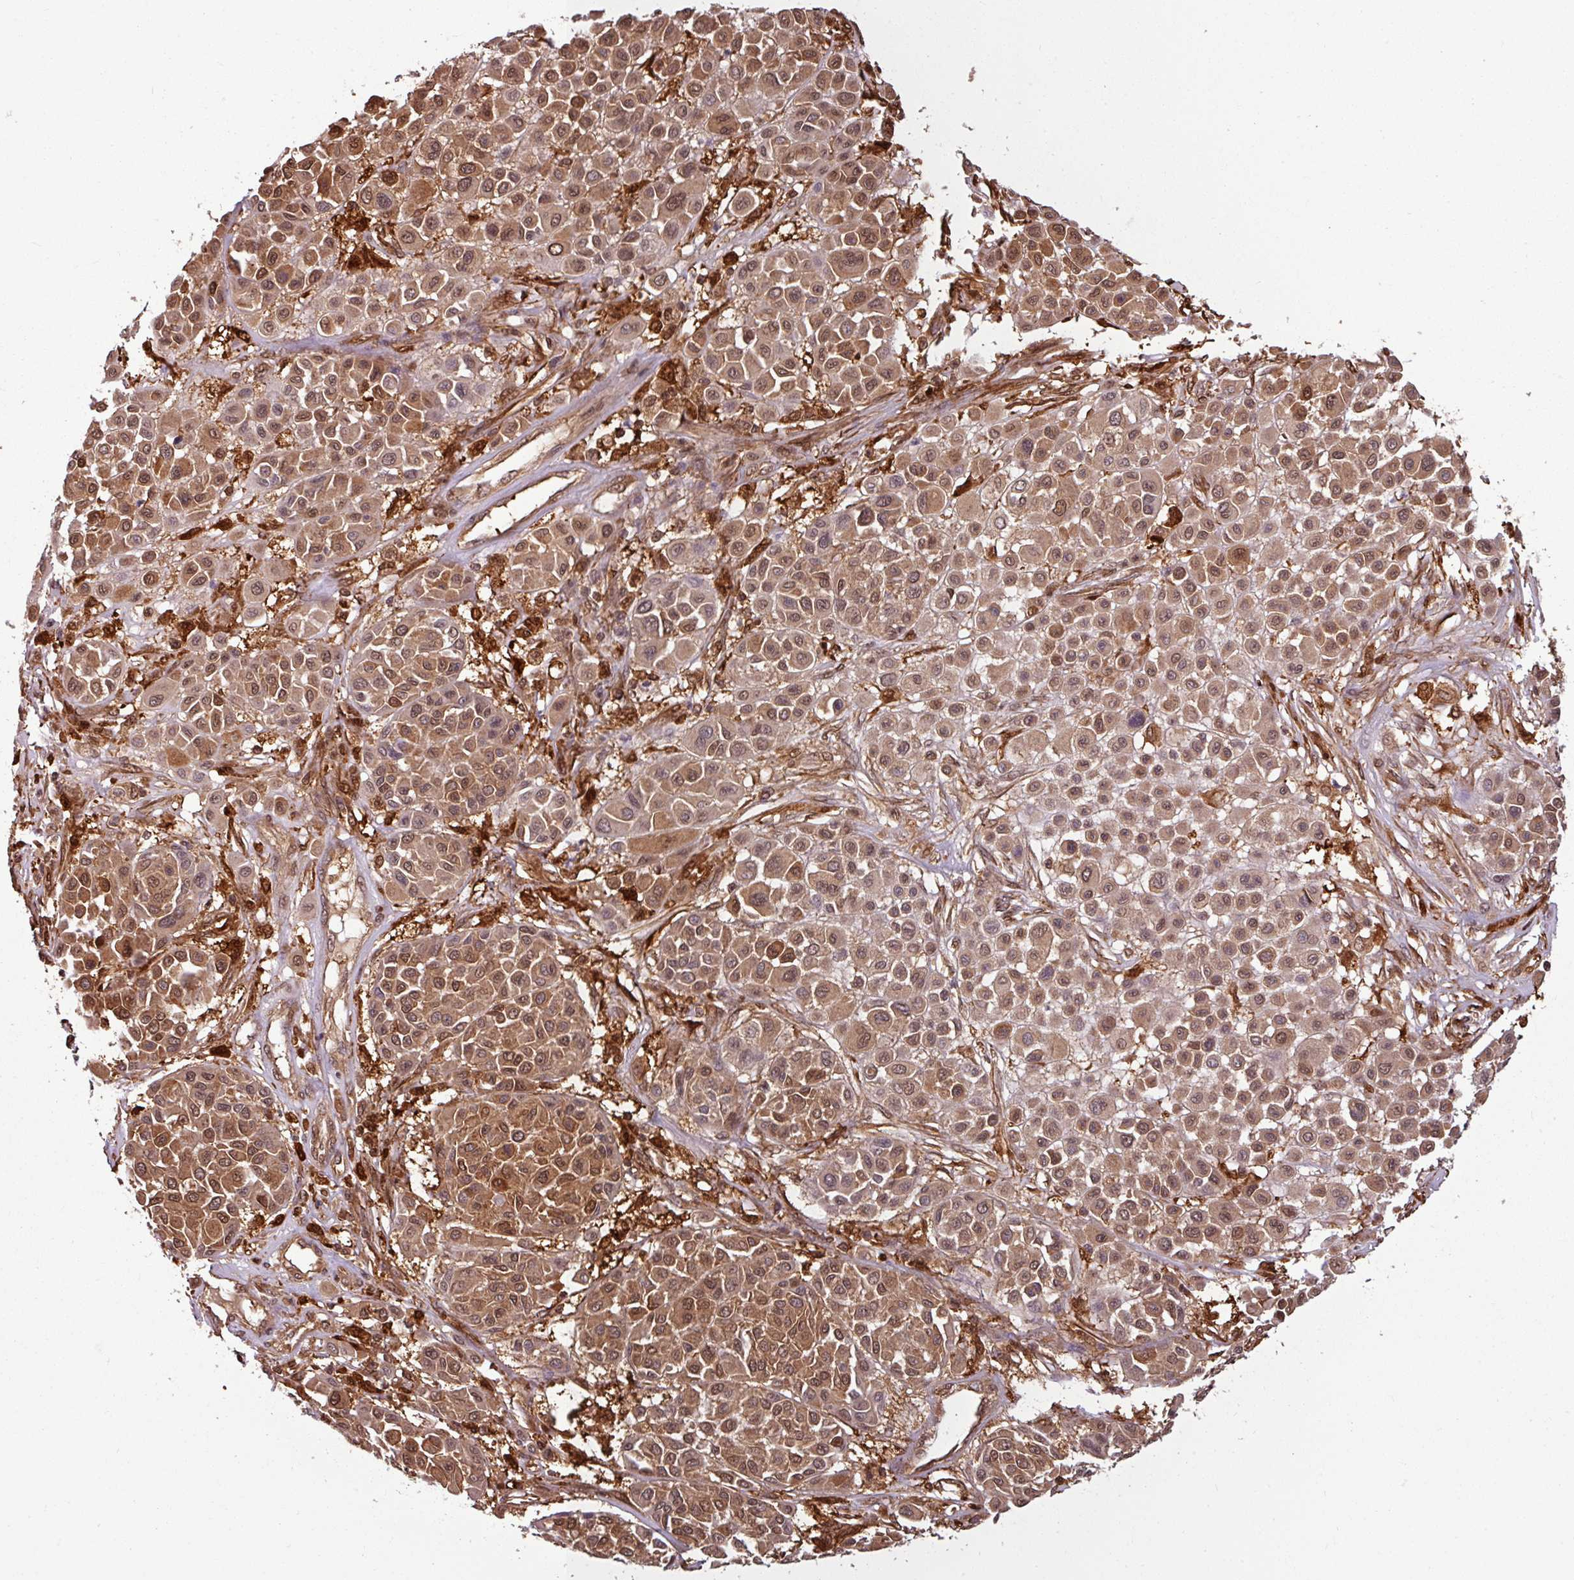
{"staining": {"intensity": "moderate", "quantity": ">75%", "location": "cytoplasmic/membranous,nuclear"}, "tissue": "melanoma", "cell_type": "Tumor cells", "image_type": "cancer", "snomed": [{"axis": "morphology", "description": "Malignant melanoma, Metastatic site"}, {"axis": "topography", "description": "Soft tissue"}], "caption": "DAB immunohistochemical staining of malignant melanoma (metastatic site) demonstrates moderate cytoplasmic/membranous and nuclear protein expression in approximately >75% of tumor cells. (DAB IHC, brown staining for protein, blue staining for nuclei).", "gene": "KCTD11", "patient": {"sex": "male", "age": 41}}